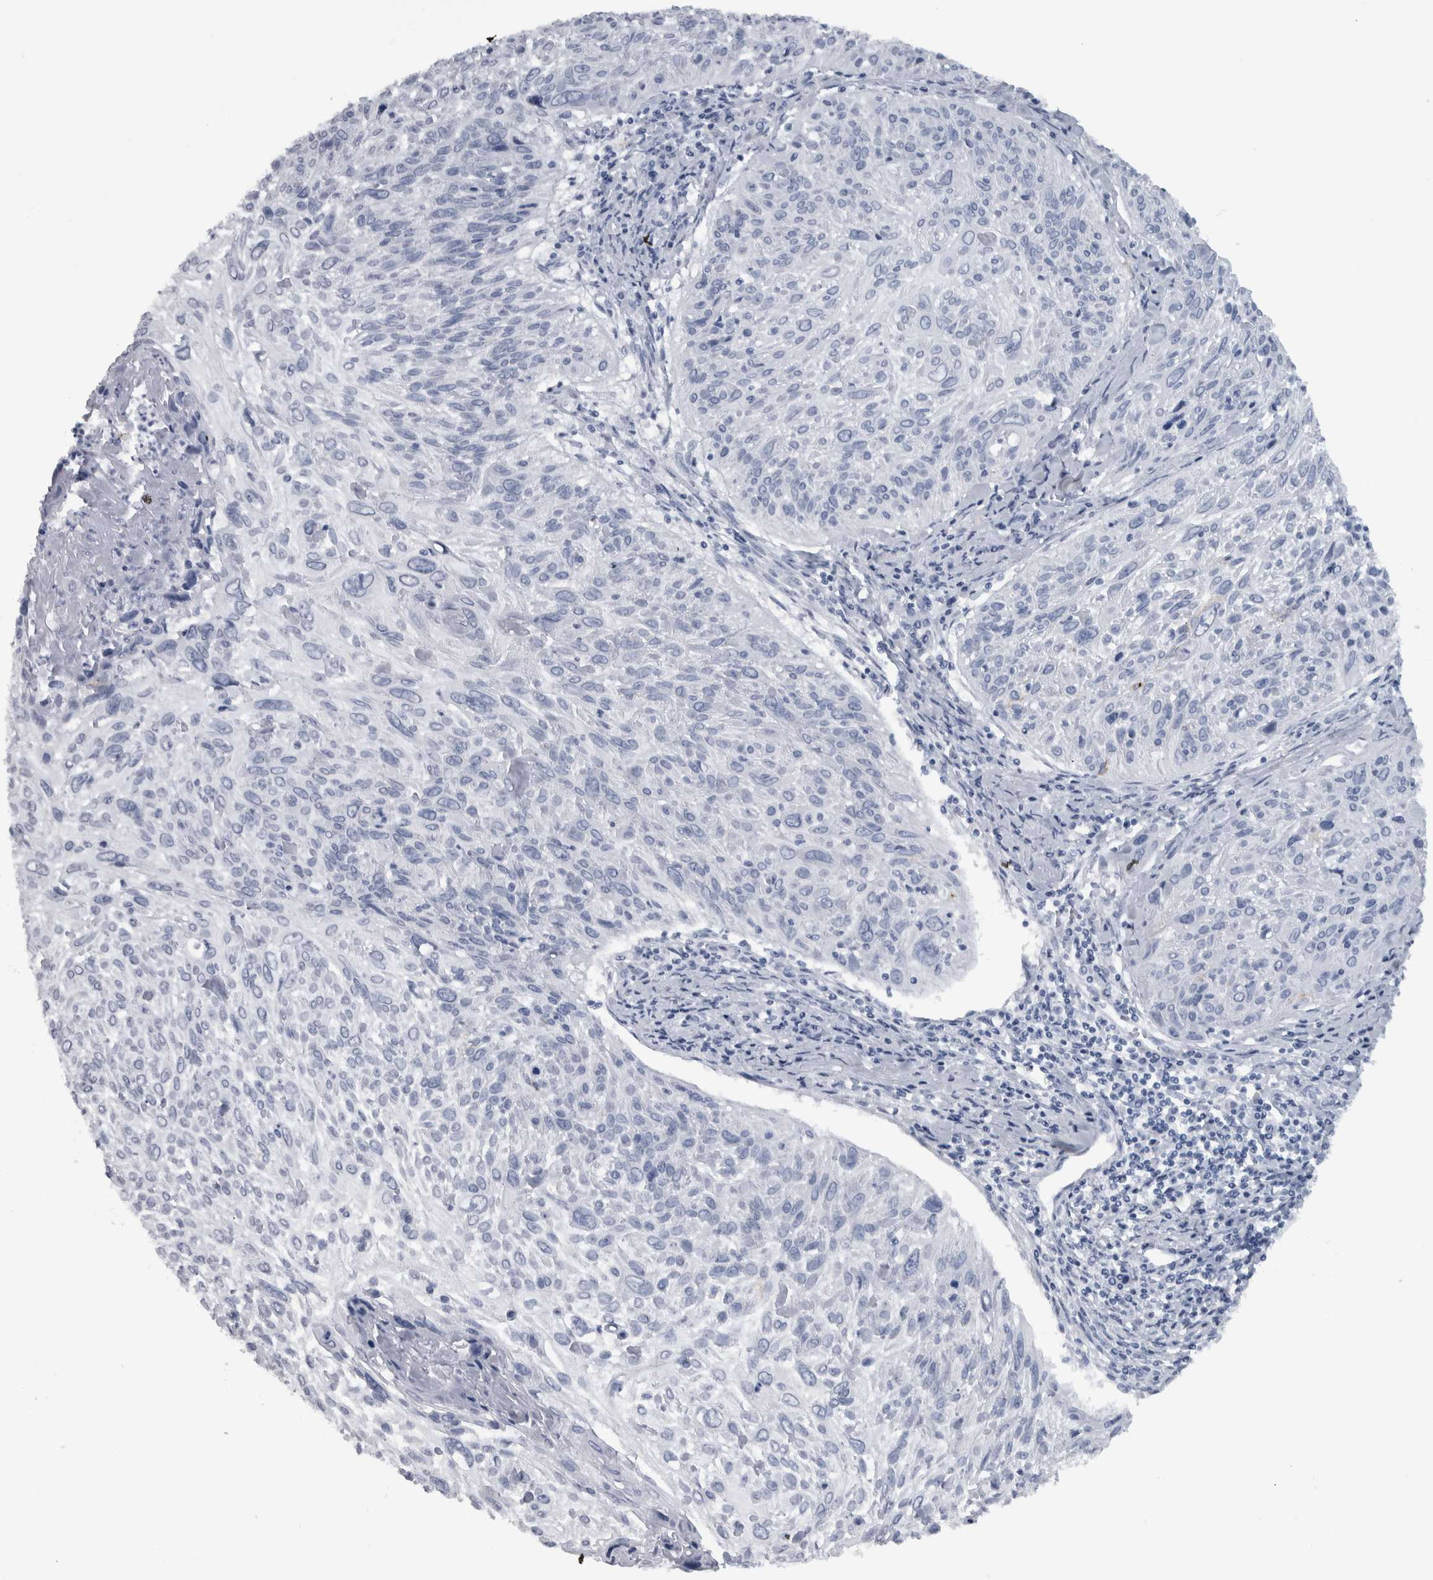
{"staining": {"intensity": "negative", "quantity": "none", "location": "none"}, "tissue": "cervical cancer", "cell_type": "Tumor cells", "image_type": "cancer", "snomed": [{"axis": "morphology", "description": "Squamous cell carcinoma, NOS"}, {"axis": "topography", "description": "Cervix"}], "caption": "There is no significant staining in tumor cells of cervical cancer.", "gene": "CDH17", "patient": {"sex": "female", "age": 51}}